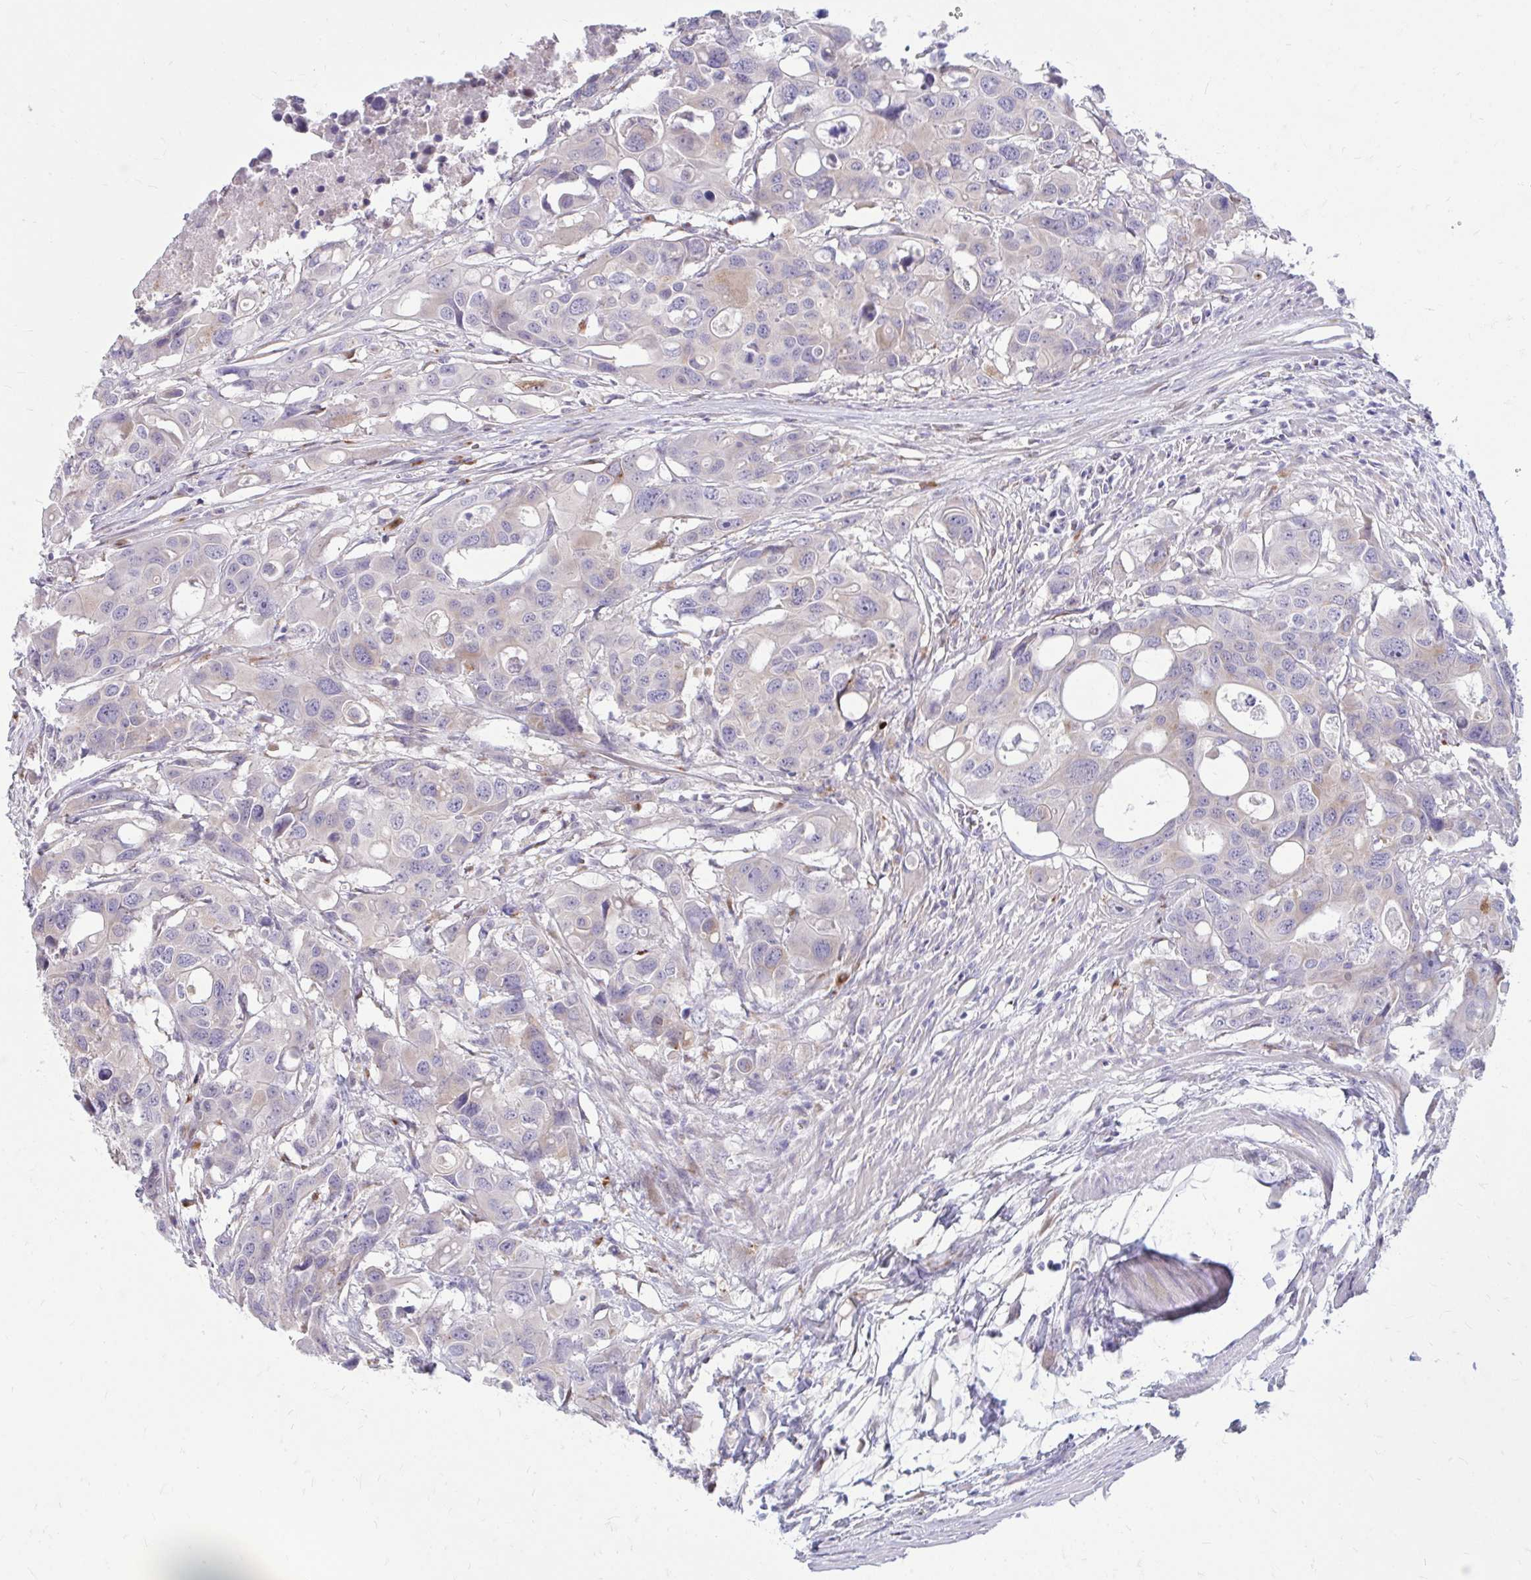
{"staining": {"intensity": "negative", "quantity": "none", "location": "none"}, "tissue": "colorectal cancer", "cell_type": "Tumor cells", "image_type": "cancer", "snomed": [{"axis": "morphology", "description": "Adenocarcinoma, NOS"}, {"axis": "topography", "description": "Colon"}], "caption": "Human colorectal adenocarcinoma stained for a protein using IHC shows no expression in tumor cells.", "gene": "RAB6B", "patient": {"sex": "male", "age": 77}}